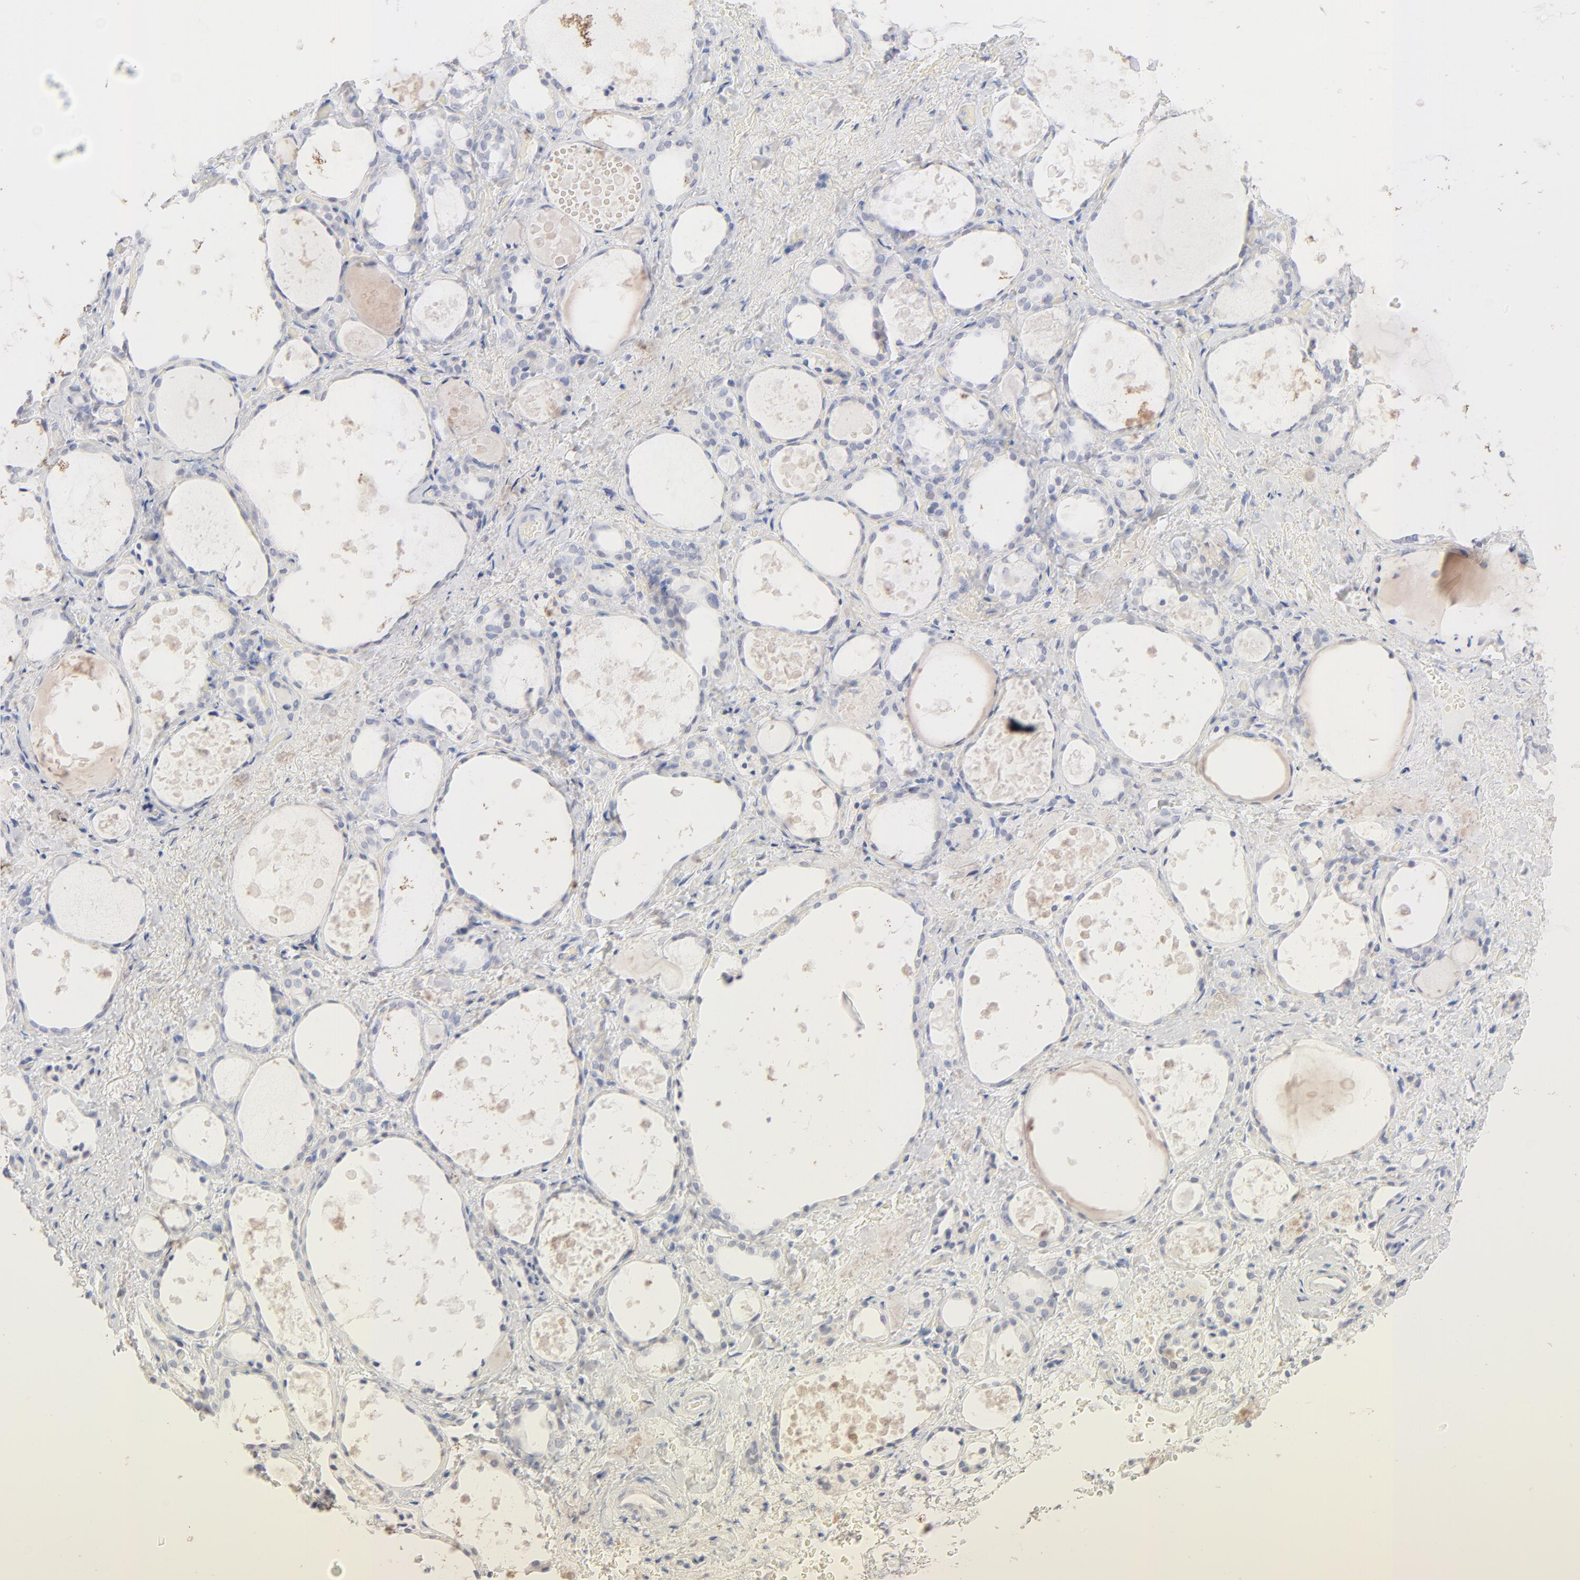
{"staining": {"intensity": "negative", "quantity": "none", "location": "none"}, "tissue": "thyroid gland", "cell_type": "Glandular cells", "image_type": "normal", "snomed": [{"axis": "morphology", "description": "Normal tissue, NOS"}, {"axis": "topography", "description": "Thyroid gland"}], "caption": "This is a image of immunohistochemistry staining of normal thyroid gland, which shows no expression in glandular cells. (Stains: DAB immunohistochemistry with hematoxylin counter stain, Microscopy: brightfield microscopy at high magnification).", "gene": "ONECUT1", "patient": {"sex": "female", "age": 75}}